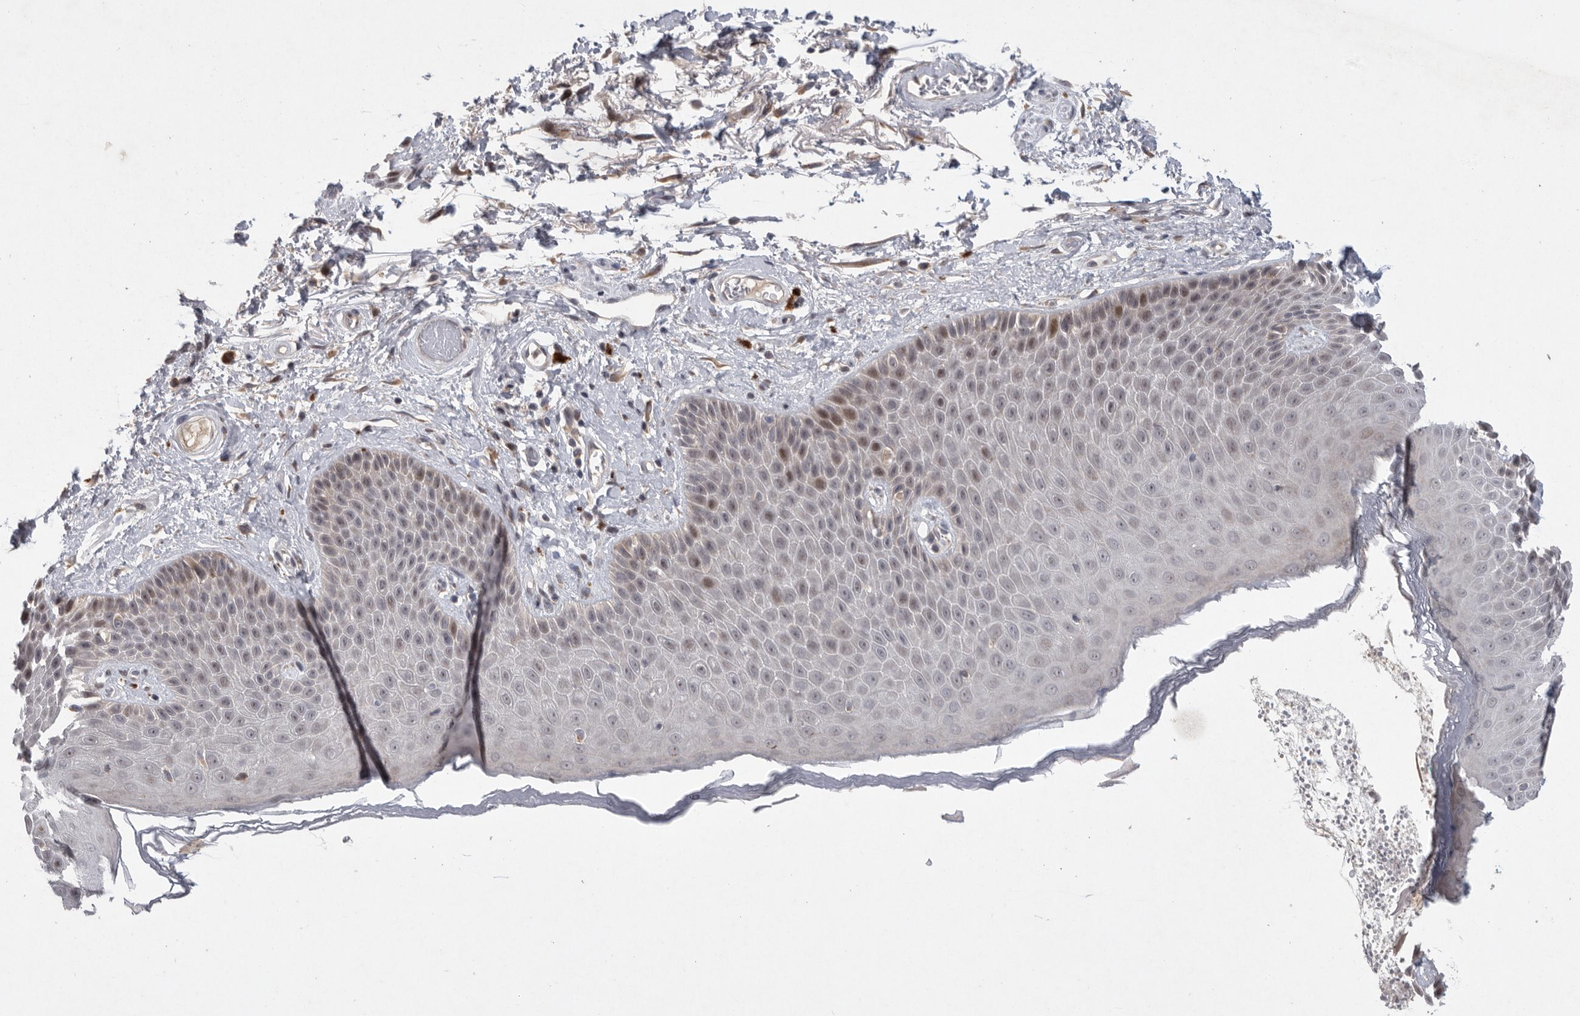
{"staining": {"intensity": "moderate", "quantity": "<25%", "location": "nuclear"}, "tissue": "skin", "cell_type": "Epidermal cells", "image_type": "normal", "snomed": [{"axis": "morphology", "description": "Normal tissue, NOS"}, {"axis": "topography", "description": "Anal"}], "caption": "Epidermal cells show low levels of moderate nuclear expression in approximately <25% of cells in unremarkable skin.", "gene": "MAN2A1", "patient": {"sex": "male", "age": 74}}